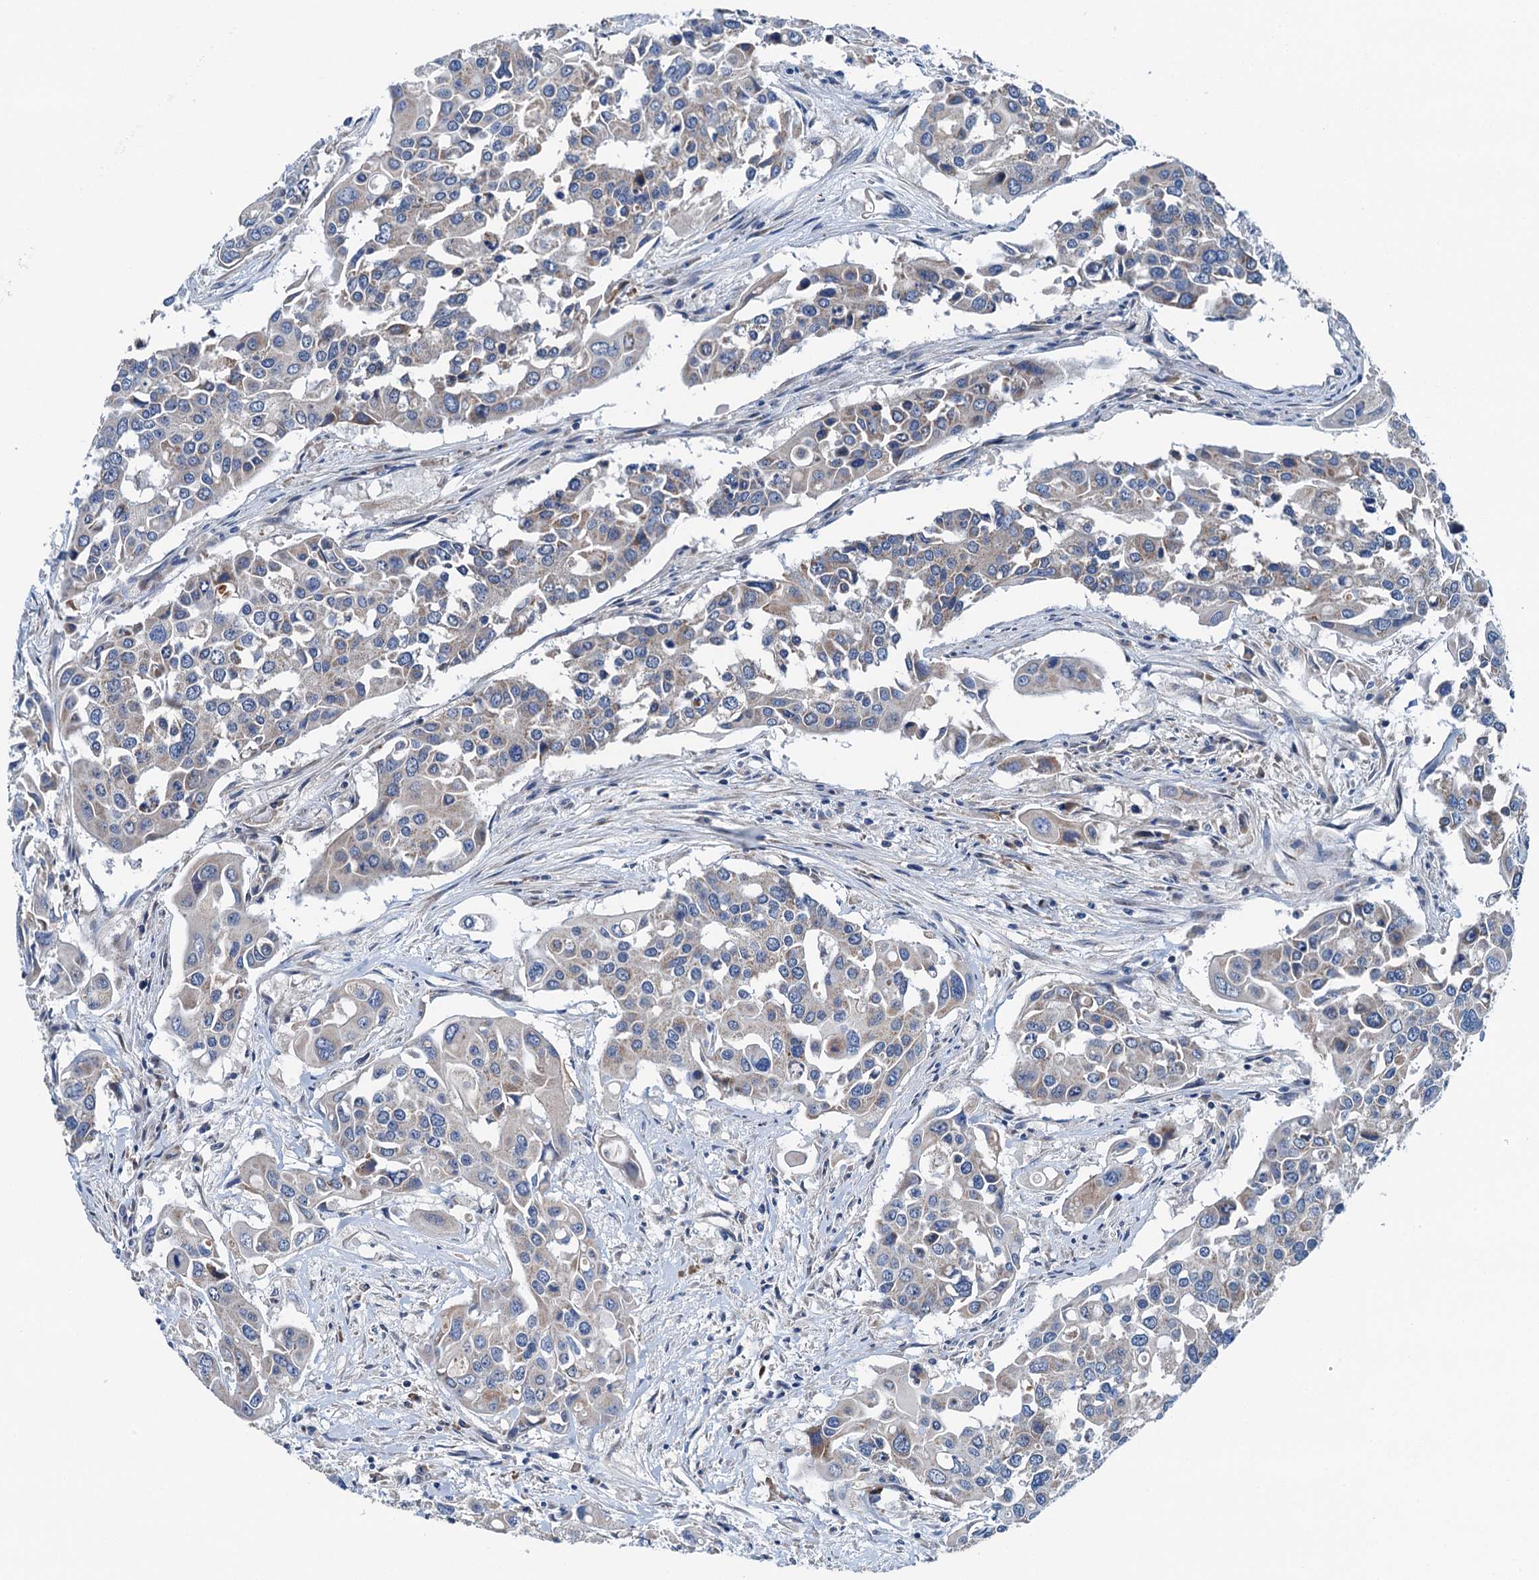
{"staining": {"intensity": "weak", "quantity": ">75%", "location": "cytoplasmic/membranous"}, "tissue": "colorectal cancer", "cell_type": "Tumor cells", "image_type": "cancer", "snomed": [{"axis": "morphology", "description": "Adenocarcinoma, NOS"}, {"axis": "topography", "description": "Colon"}], "caption": "Human adenocarcinoma (colorectal) stained for a protein (brown) exhibits weak cytoplasmic/membranous positive staining in about >75% of tumor cells.", "gene": "ELAC1", "patient": {"sex": "male", "age": 77}}